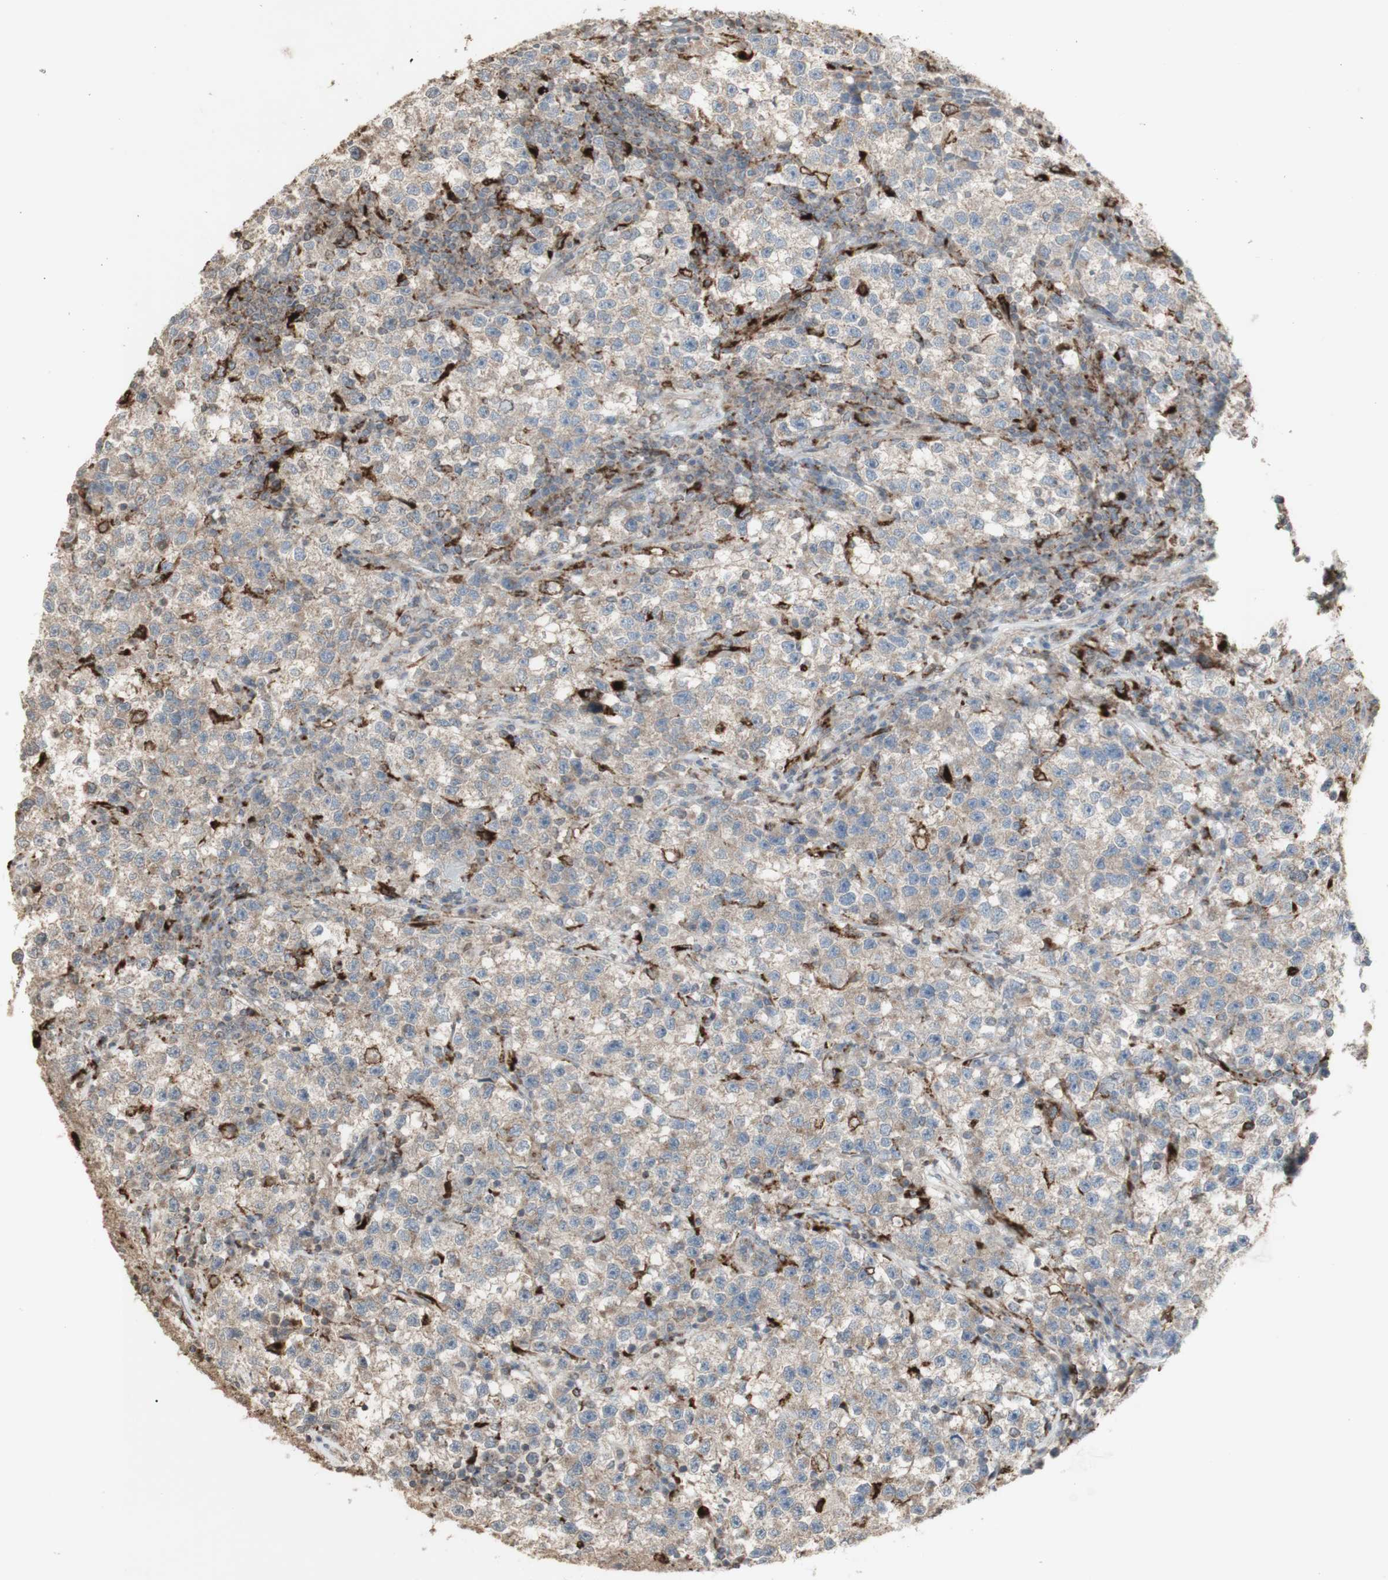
{"staining": {"intensity": "weak", "quantity": "25%-75%", "location": "cytoplasmic/membranous"}, "tissue": "testis cancer", "cell_type": "Tumor cells", "image_type": "cancer", "snomed": [{"axis": "morphology", "description": "Seminoma, NOS"}, {"axis": "topography", "description": "Testis"}], "caption": "Immunohistochemistry image of neoplastic tissue: testis cancer (seminoma) stained using immunohistochemistry (IHC) exhibits low levels of weak protein expression localized specifically in the cytoplasmic/membranous of tumor cells, appearing as a cytoplasmic/membranous brown color.", "gene": "ATP6V1E1", "patient": {"sex": "male", "age": 22}}